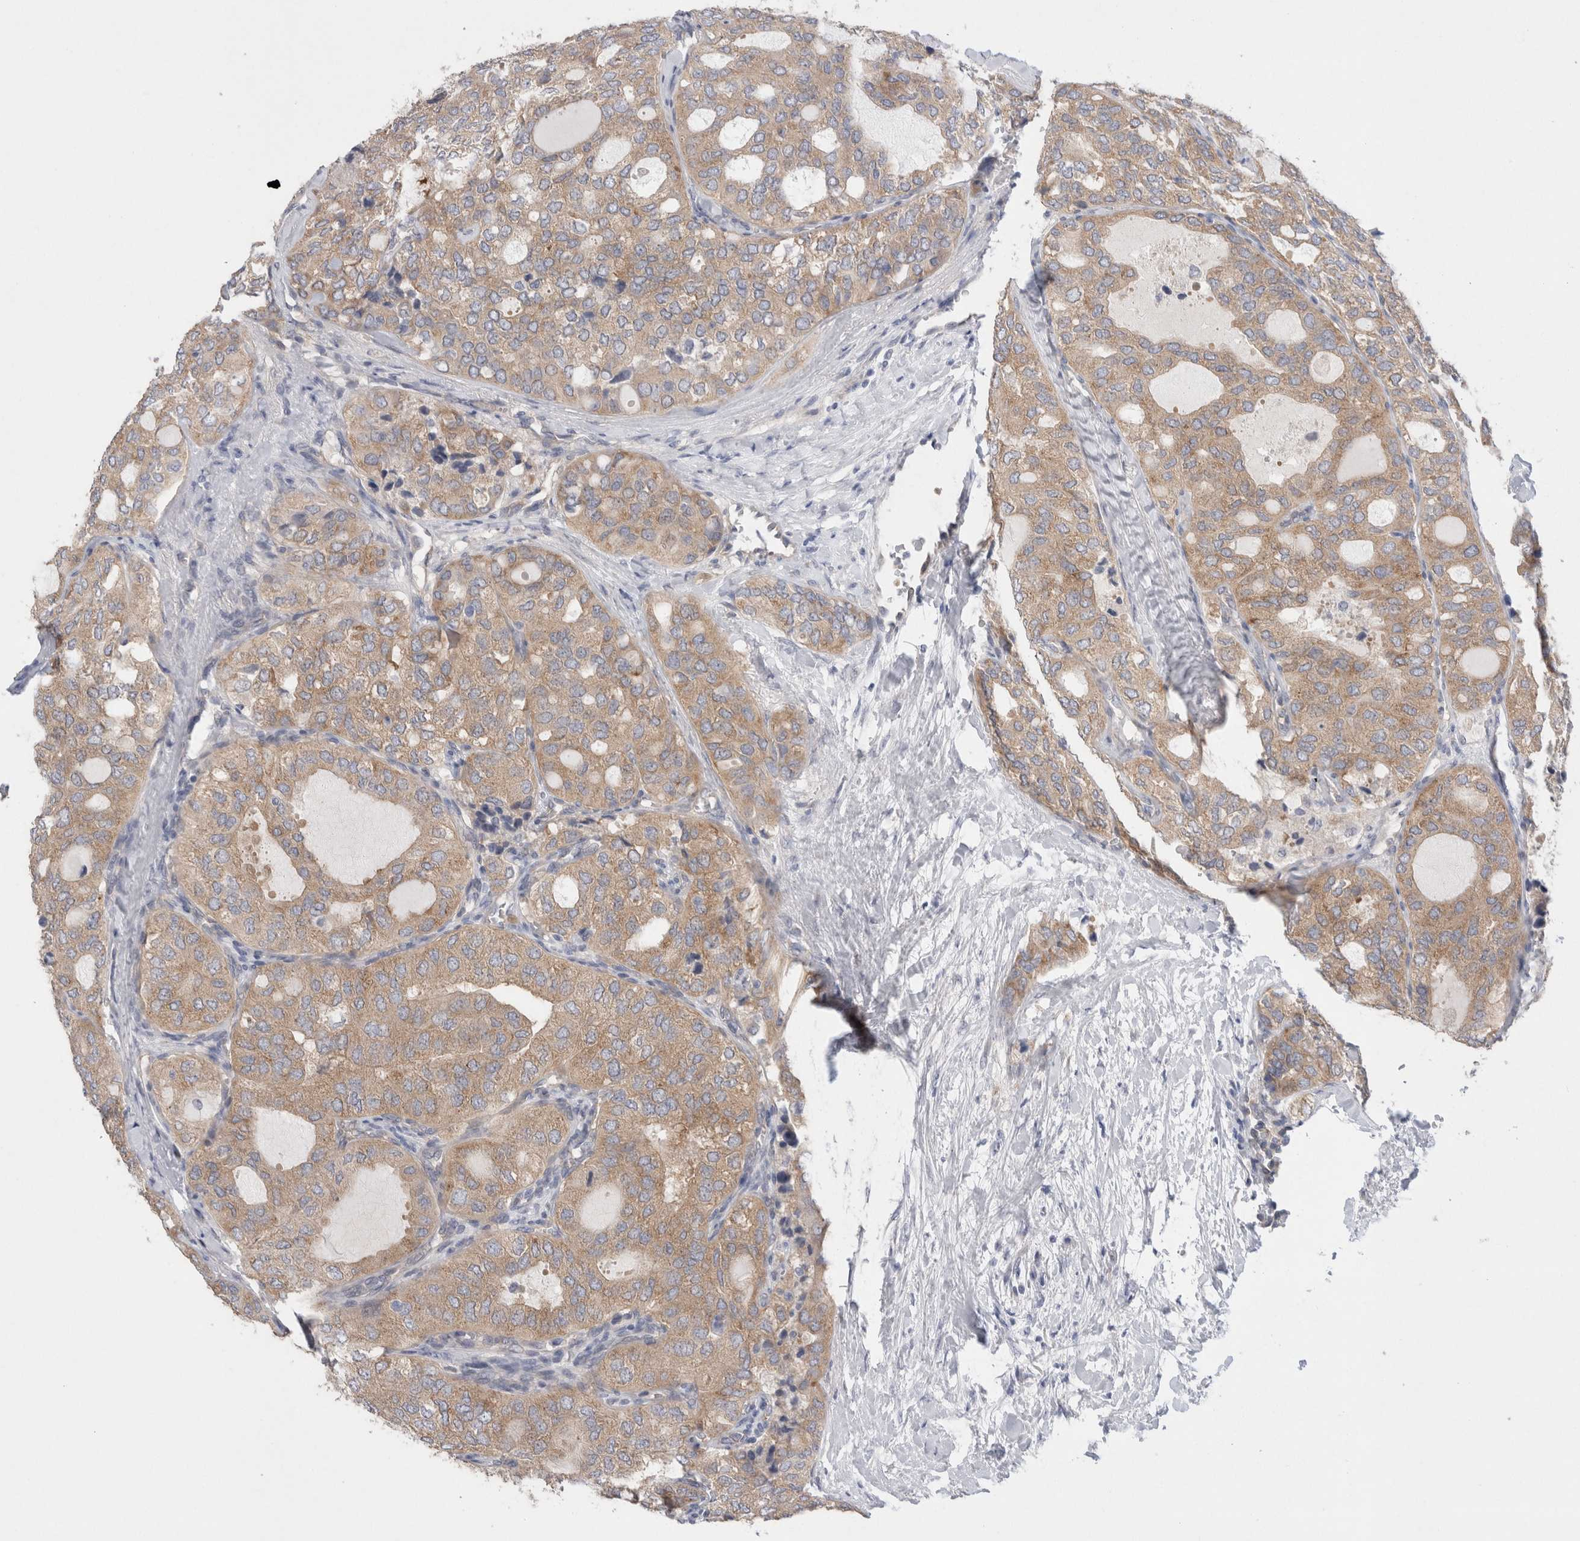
{"staining": {"intensity": "weak", "quantity": ">75%", "location": "cytoplasmic/membranous"}, "tissue": "thyroid cancer", "cell_type": "Tumor cells", "image_type": "cancer", "snomed": [{"axis": "morphology", "description": "Follicular adenoma carcinoma, NOS"}, {"axis": "topography", "description": "Thyroid gland"}], "caption": "Immunohistochemistry (IHC) photomicrograph of neoplastic tissue: thyroid cancer stained using IHC displays low levels of weak protein expression localized specifically in the cytoplasmic/membranous of tumor cells, appearing as a cytoplasmic/membranous brown color.", "gene": "WIPF2", "patient": {"sex": "male", "age": 75}}